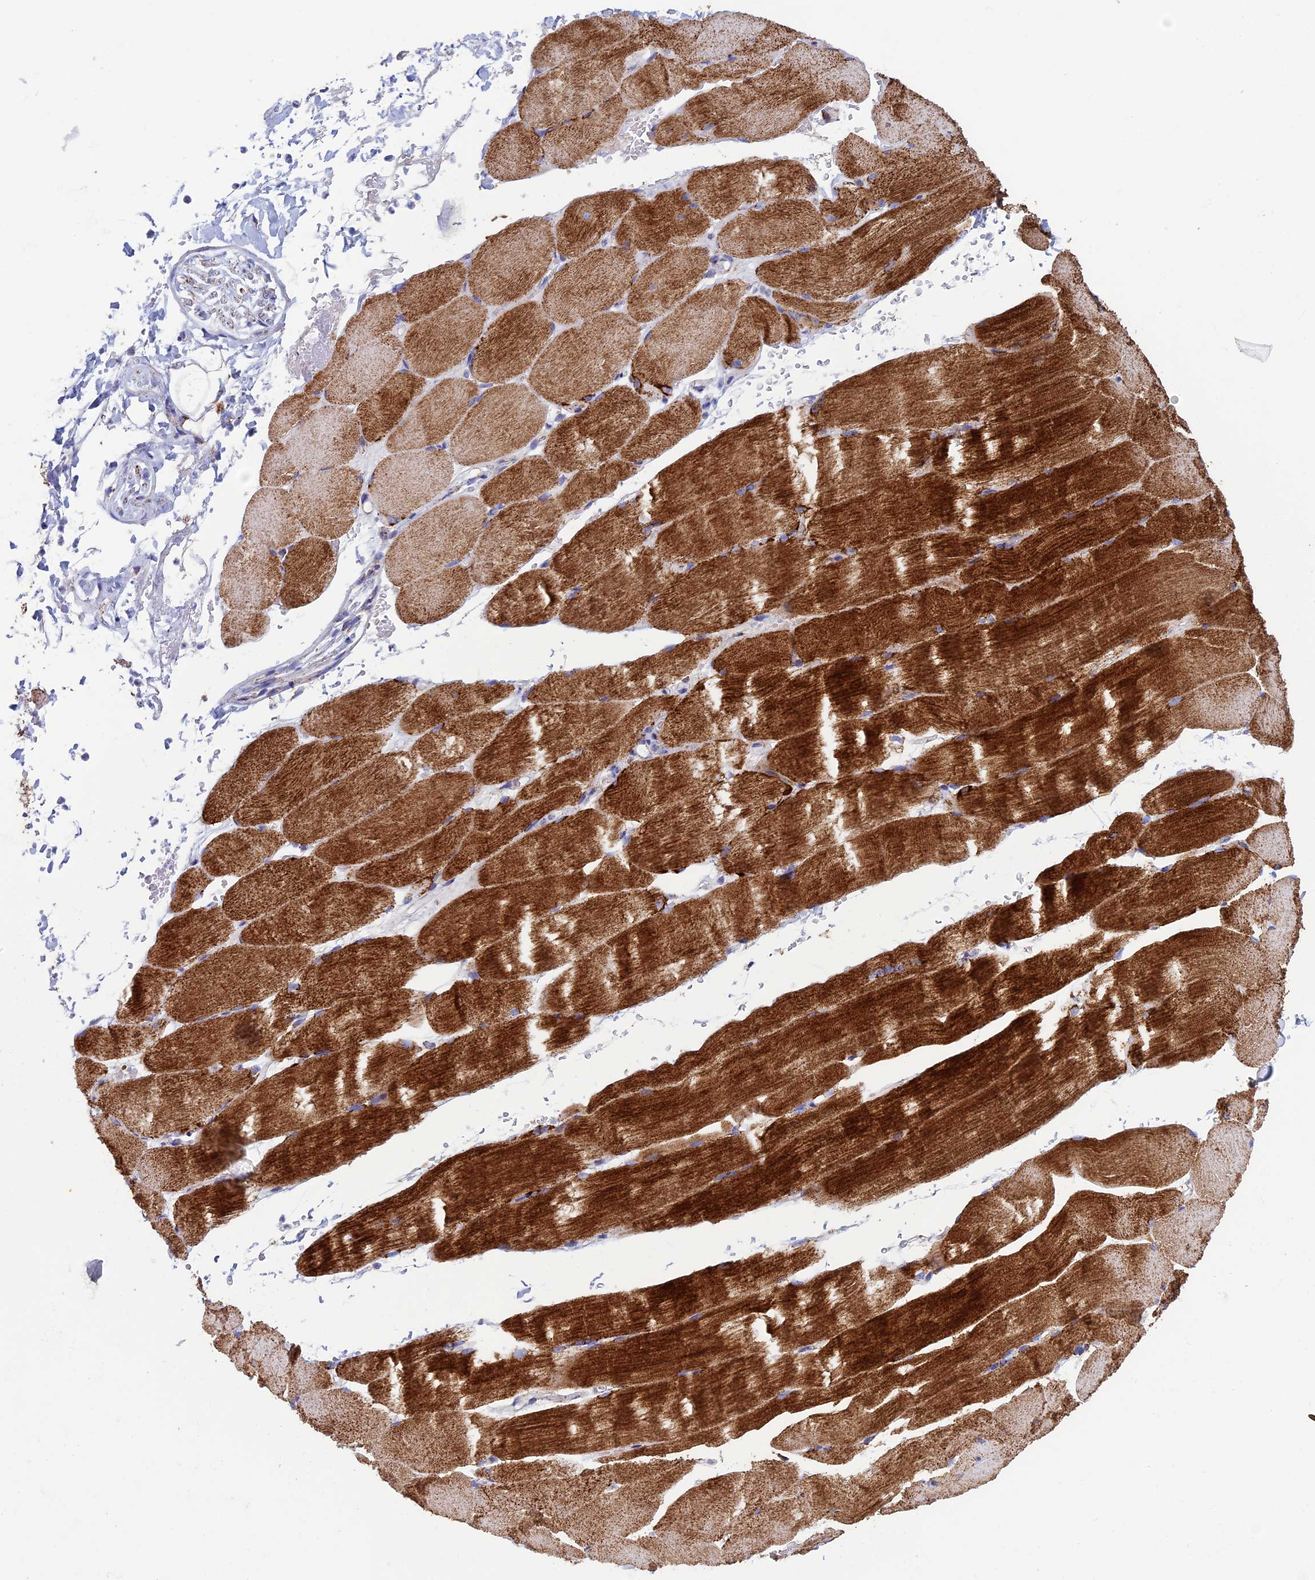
{"staining": {"intensity": "strong", "quantity": ">75%", "location": "cytoplasmic/membranous"}, "tissue": "skeletal muscle", "cell_type": "Myocytes", "image_type": "normal", "snomed": [{"axis": "morphology", "description": "Normal tissue, NOS"}, {"axis": "topography", "description": "Skeletal muscle"}, {"axis": "topography", "description": "Parathyroid gland"}], "caption": "Immunohistochemical staining of normal skeletal muscle exhibits strong cytoplasmic/membranous protein positivity in approximately >75% of myocytes. Nuclei are stained in blue.", "gene": "UQCRFS1", "patient": {"sex": "female", "age": 37}}